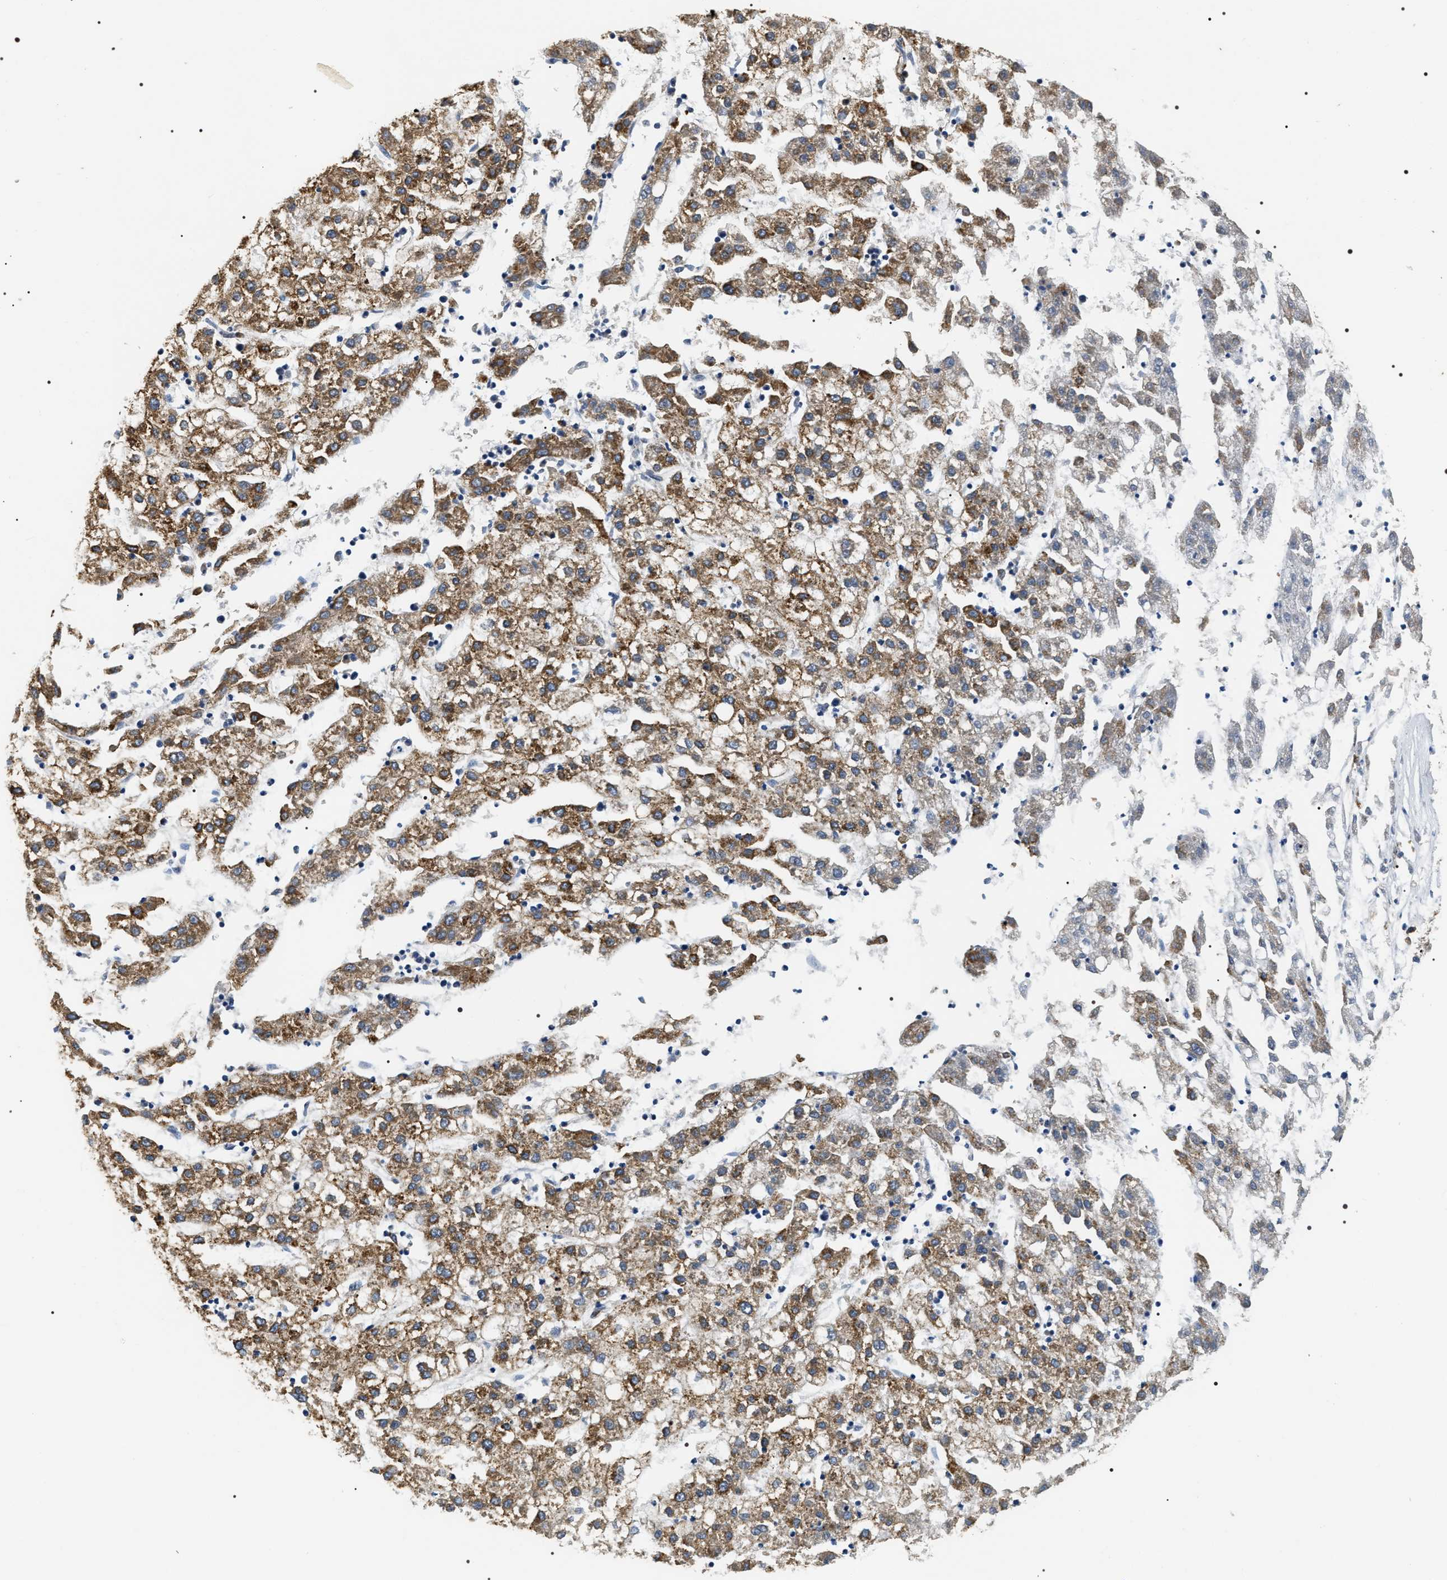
{"staining": {"intensity": "moderate", "quantity": ">75%", "location": "cytoplasmic/membranous"}, "tissue": "liver cancer", "cell_type": "Tumor cells", "image_type": "cancer", "snomed": [{"axis": "morphology", "description": "Carcinoma, Hepatocellular, NOS"}, {"axis": "topography", "description": "Liver"}], "caption": "Immunohistochemistry image of neoplastic tissue: human liver hepatocellular carcinoma stained using immunohistochemistry displays medium levels of moderate protein expression localized specifically in the cytoplasmic/membranous of tumor cells, appearing as a cytoplasmic/membranous brown color.", "gene": "ZC3HAV1L", "patient": {"sex": "male", "age": 72}}